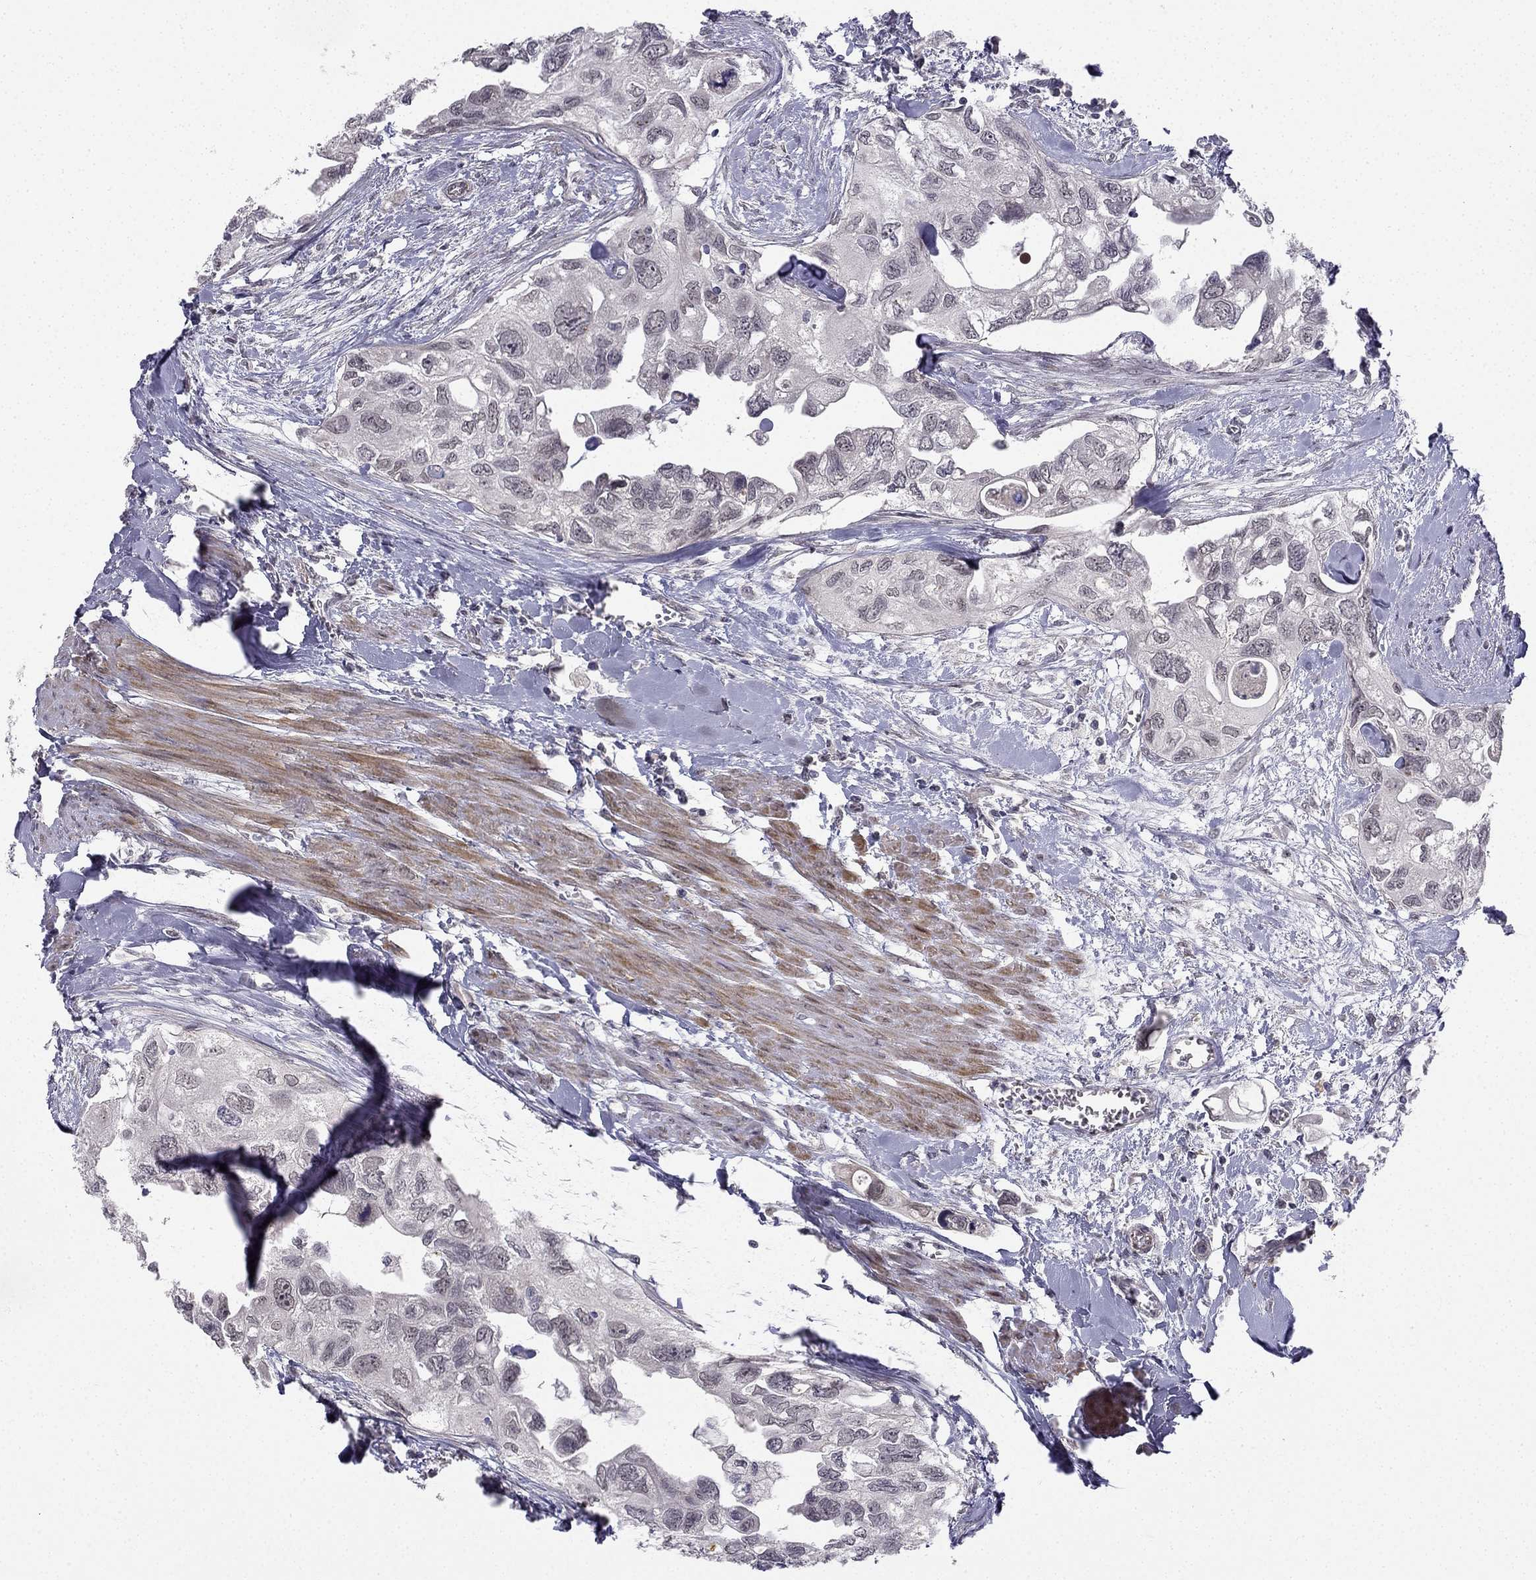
{"staining": {"intensity": "negative", "quantity": "none", "location": "none"}, "tissue": "urothelial cancer", "cell_type": "Tumor cells", "image_type": "cancer", "snomed": [{"axis": "morphology", "description": "Urothelial carcinoma, High grade"}, {"axis": "topography", "description": "Urinary bladder"}], "caption": "Immunohistochemistry (IHC) image of neoplastic tissue: human high-grade urothelial carcinoma stained with DAB (3,3'-diaminobenzidine) demonstrates no significant protein positivity in tumor cells. (DAB immunohistochemistry, high magnification).", "gene": "CHST8", "patient": {"sex": "male", "age": 59}}